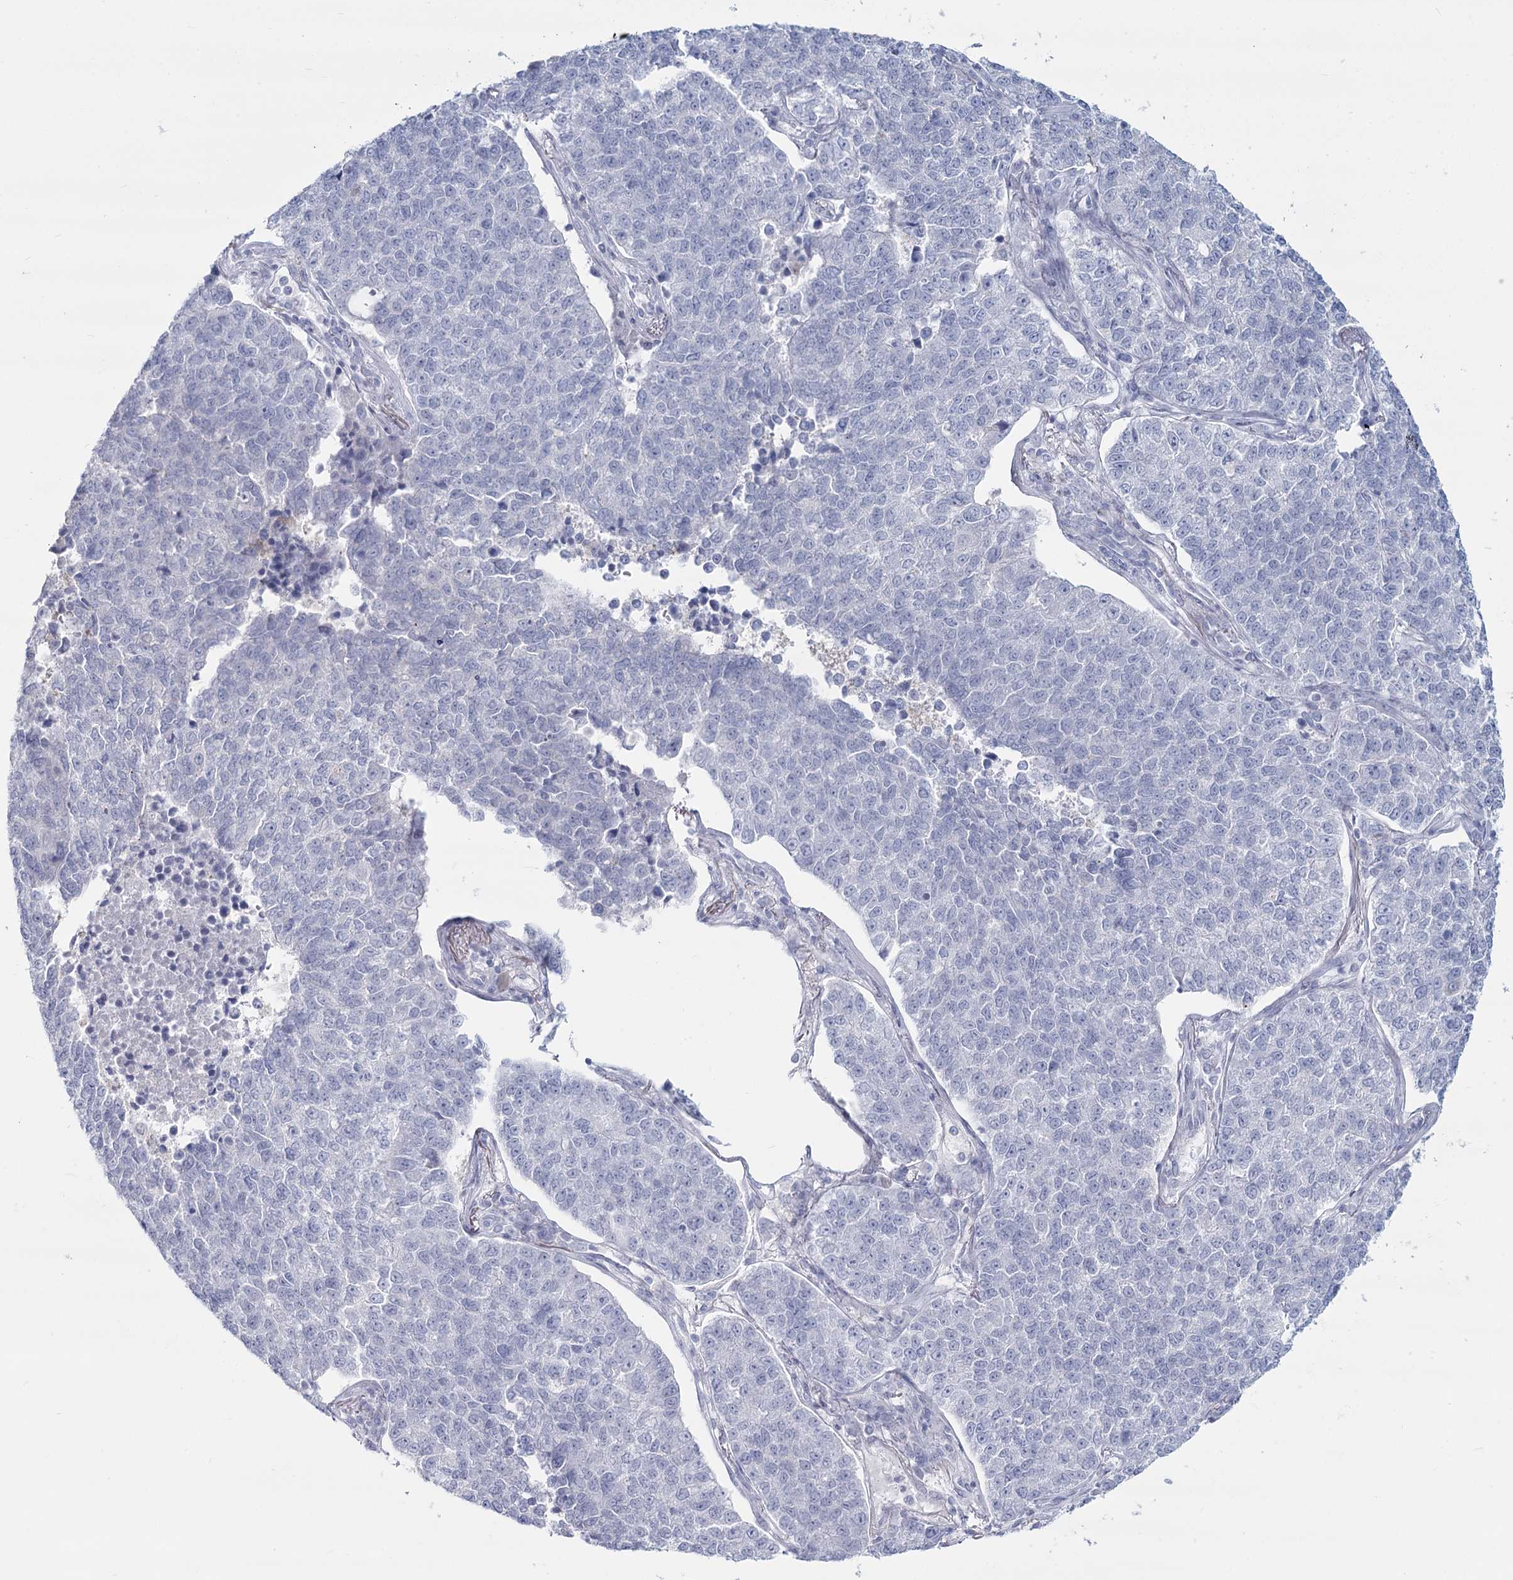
{"staining": {"intensity": "negative", "quantity": "none", "location": "none"}, "tissue": "lung cancer", "cell_type": "Tumor cells", "image_type": "cancer", "snomed": [{"axis": "morphology", "description": "Adenocarcinoma, NOS"}, {"axis": "topography", "description": "Lung"}], "caption": "This is an IHC image of lung cancer. There is no staining in tumor cells.", "gene": "SLC6A19", "patient": {"sex": "male", "age": 49}}